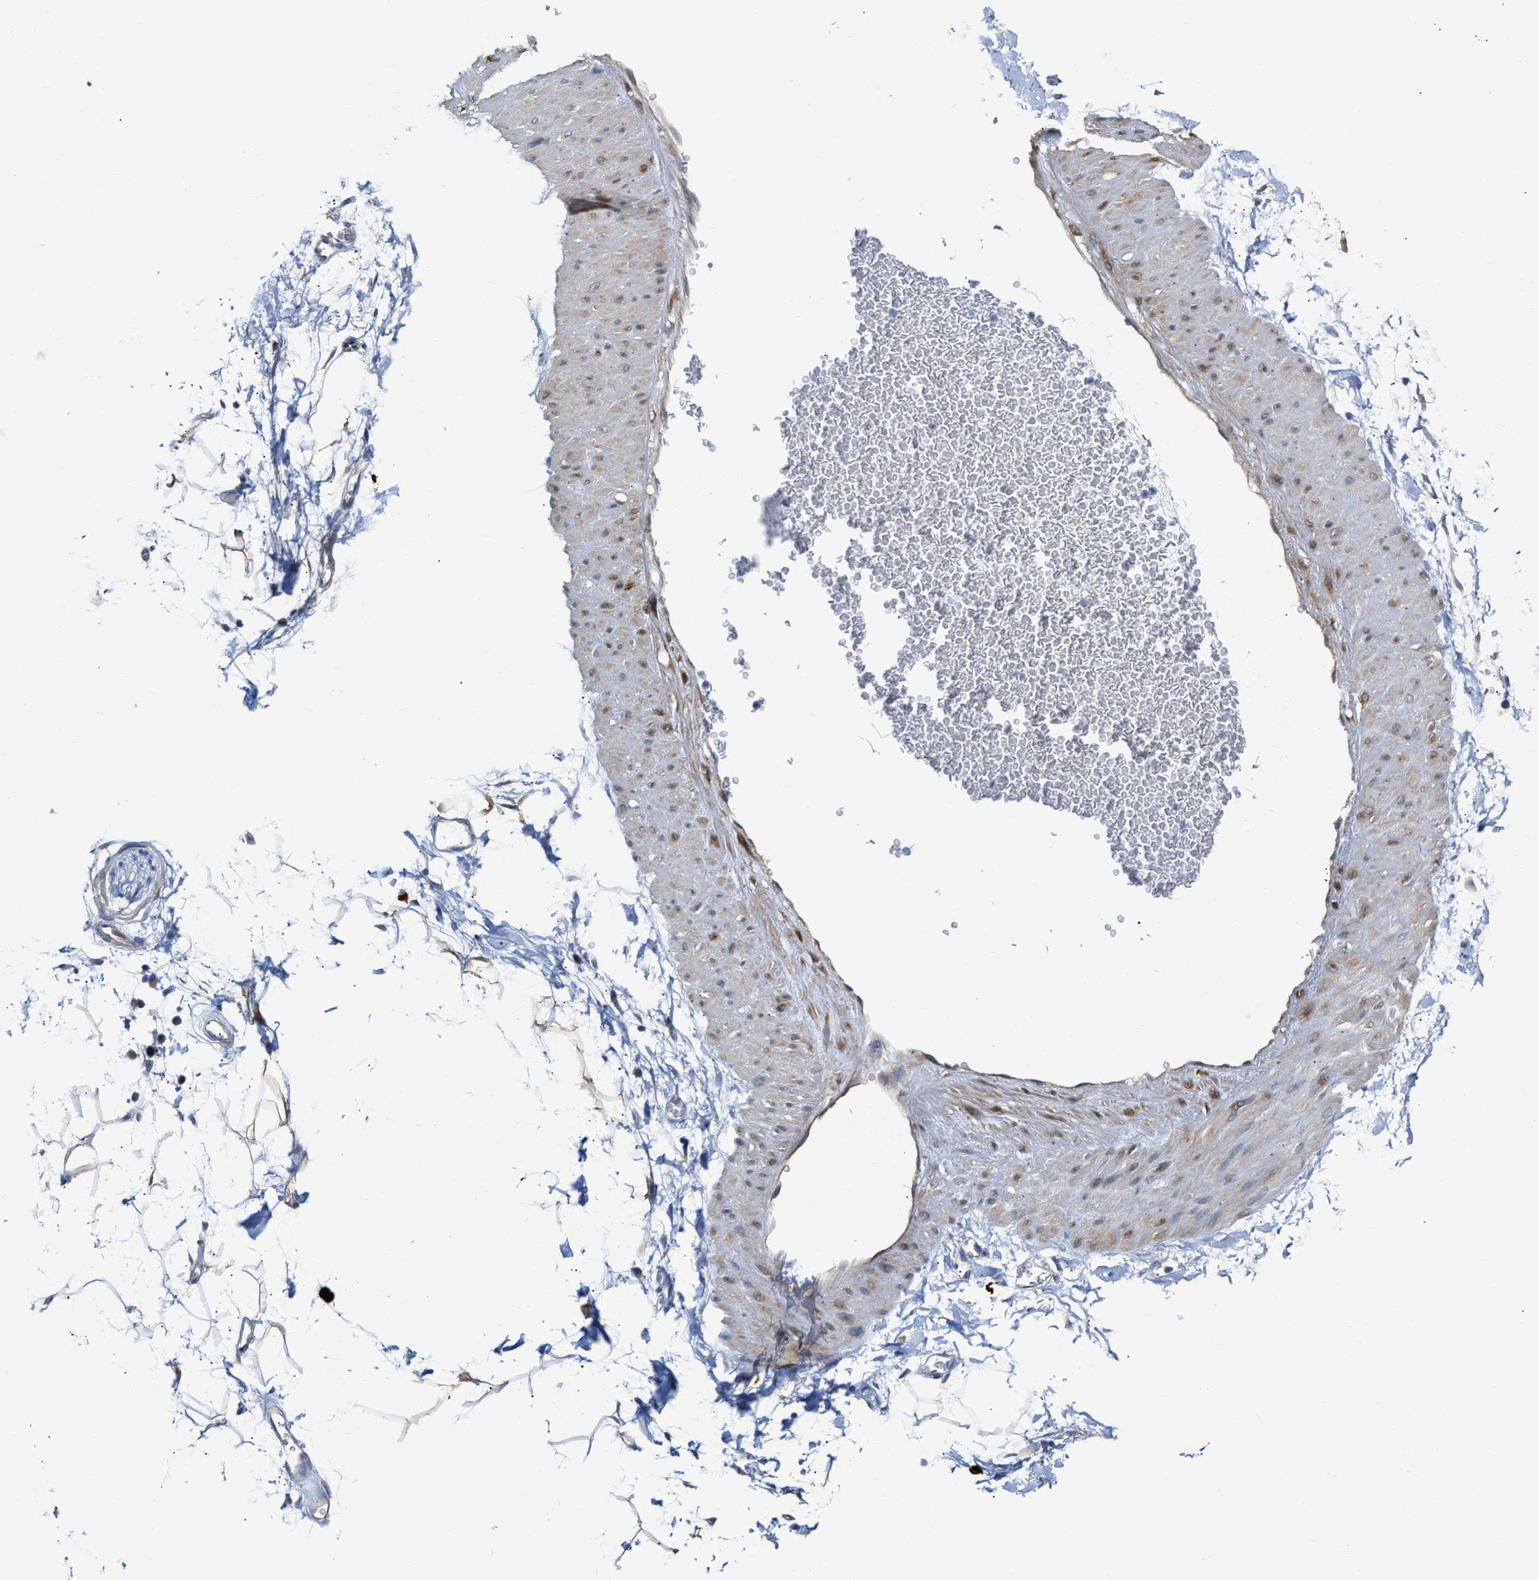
{"staining": {"intensity": "moderate", "quantity": "<25%", "location": "cytoplasmic/membranous"}, "tissue": "adipose tissue", "cell_type": "Adipocytes", "image_type": "normal", "snomed": [{"axis": "morphology", "description": "Normal tissue, NOS"}, {"axis": "topography", "description": "Soft tissue"}], "caption": "High-power microscopy captured an immunohistochemistry (IHC) photomicrograph of normal adipose tissue, revealing moderate cytoplasmic/membranous staining in approximately <25% of adipocytes. (DAB (3,3'-diaminobenzidine) = brown stain, brightfield microscopy at high magnification).", "gene": "FHL1", "patient": {"sex": "male", "age": 72}}